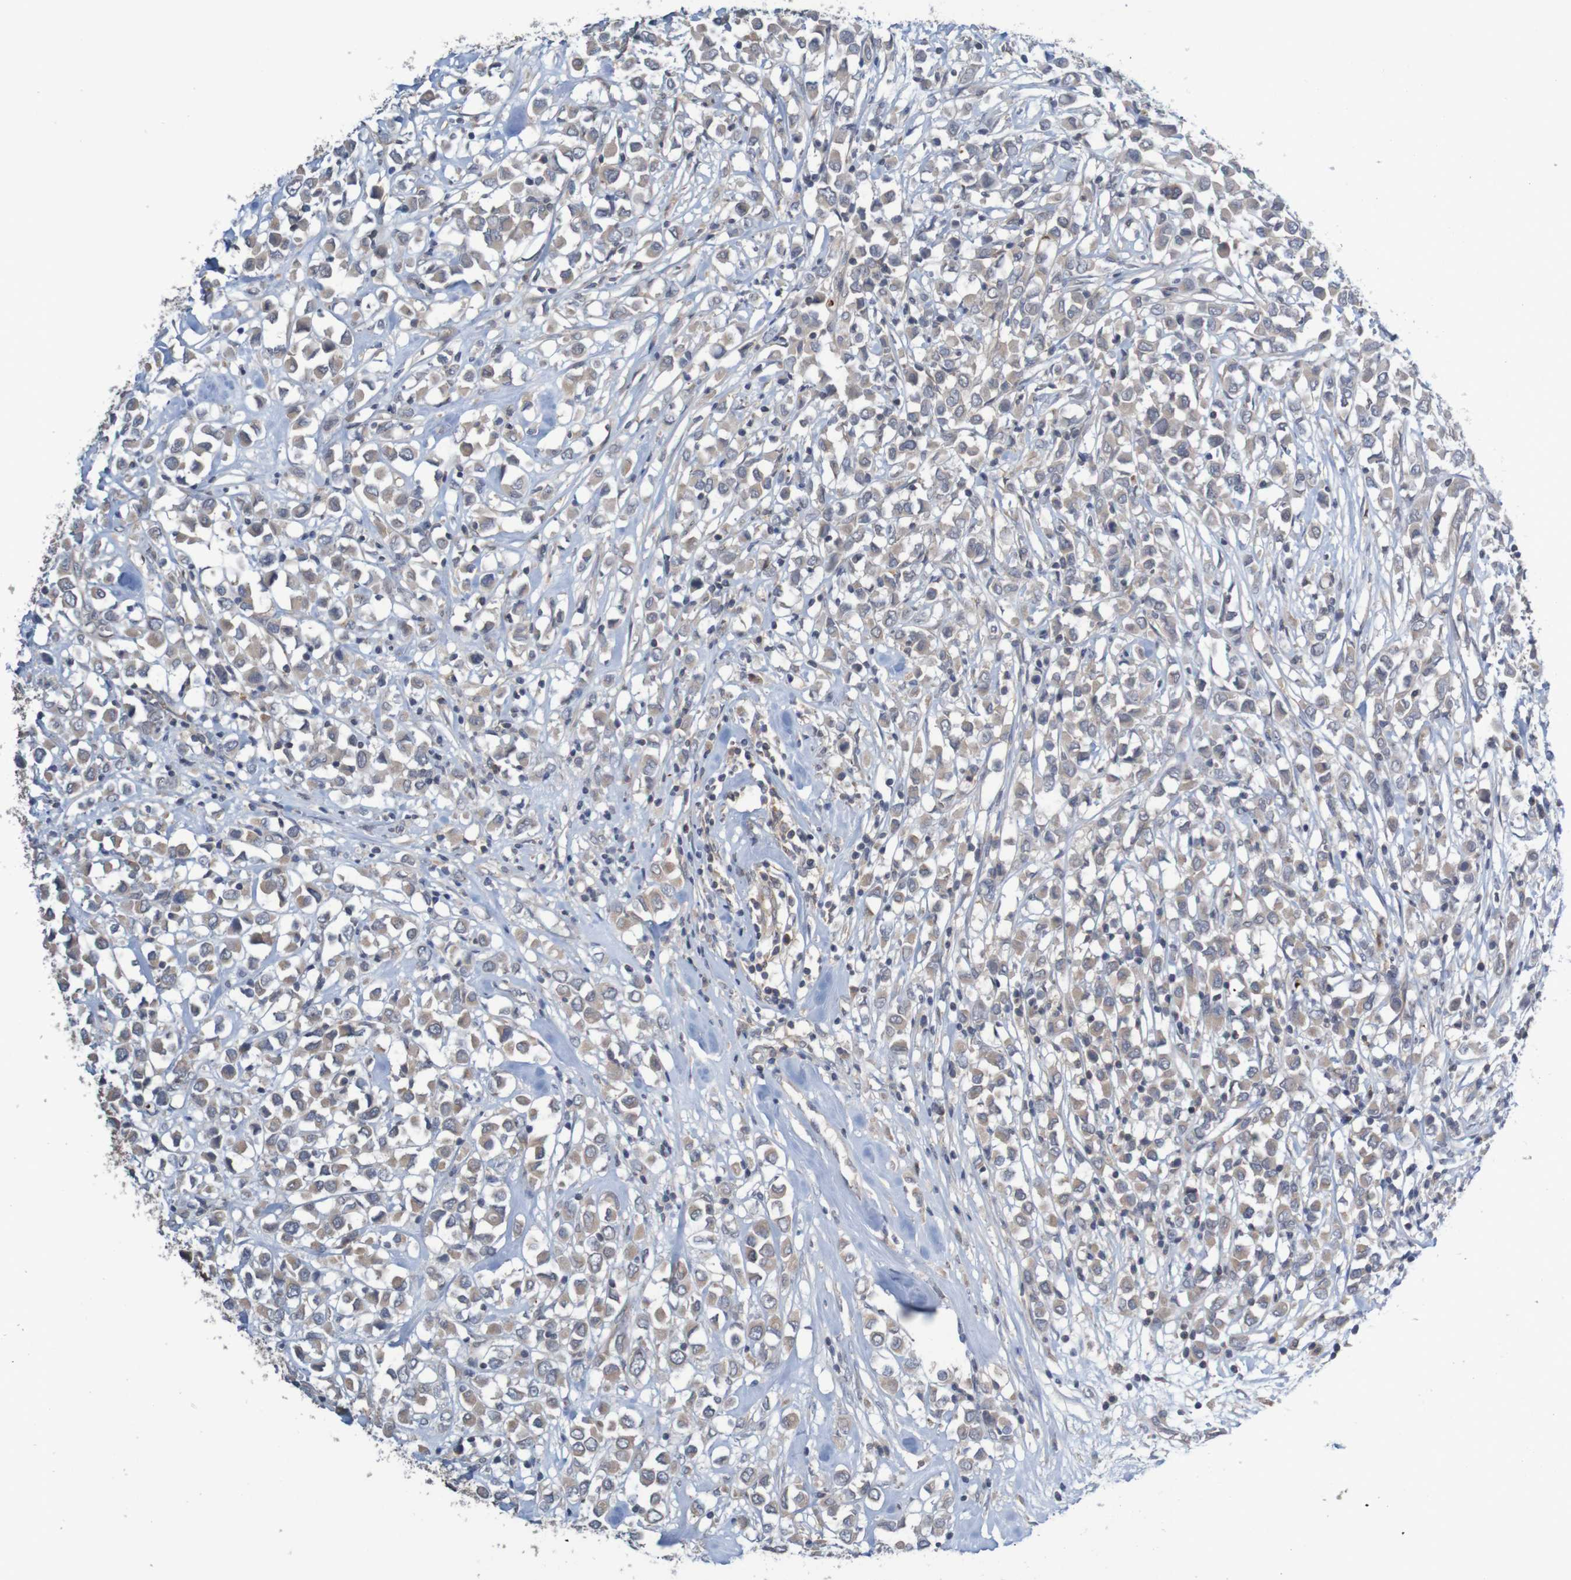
{"staining": {"intensity": "weak", "quantity": ">75%", "location": "cytoplasmic/membranous"}, "tissue": "breast cancer", "cell_type": "Tumor cells", "image_type": "cancer", "snomed": [{"axis": "morphology", "description": "Duct carcinoma"}, {"axis": "topography", "description": "Breast"}], "caption": "About >75% of tumor cells in breast invasive ductal carcinoma demonstrate weak cytoplasmic/membranous protein positivity as visualized by brown immunohistochemical staining.", "gene": "ANKK1", "patient": {"sex": "female", "age": 61}}